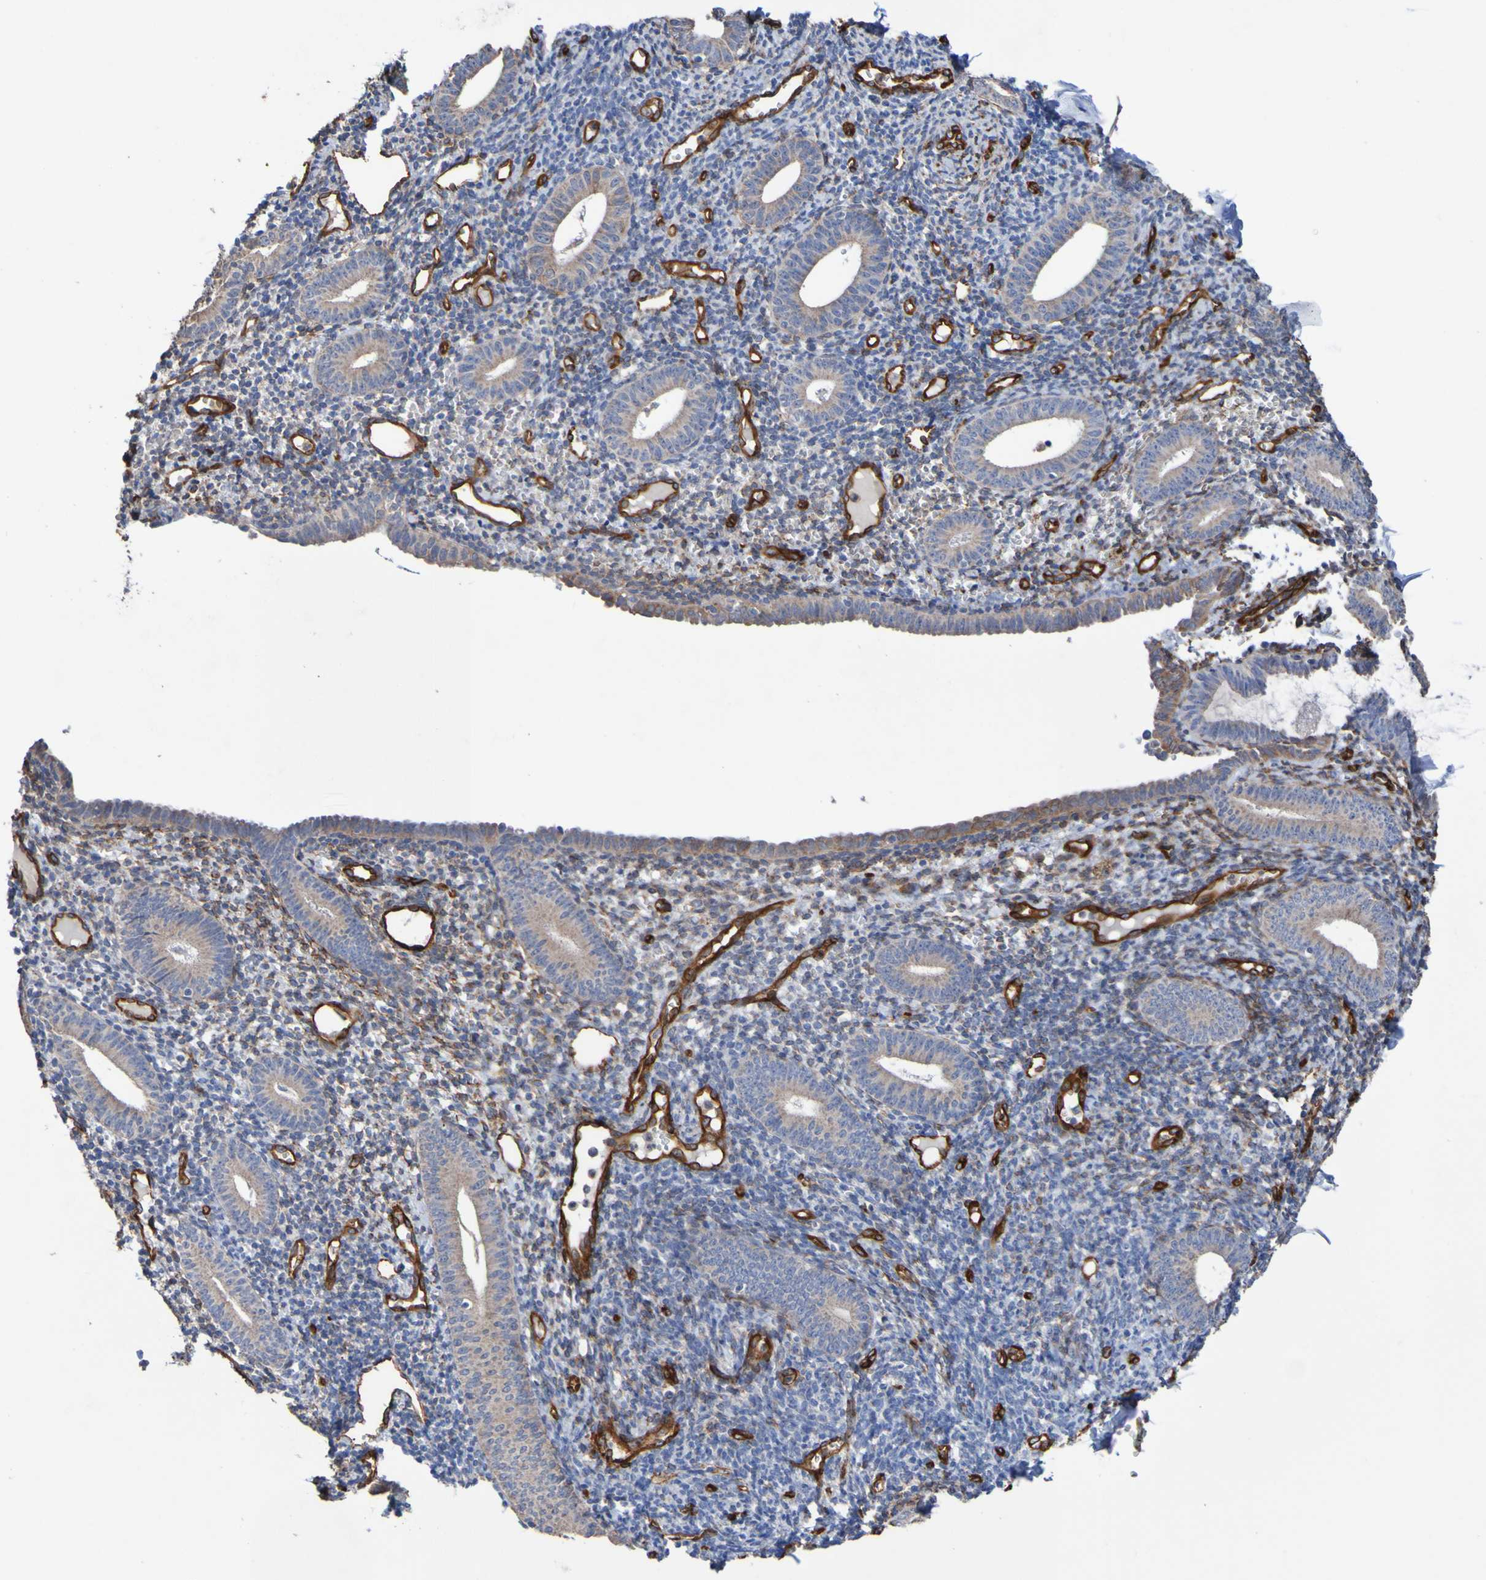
{"staining": {"intensity": "strong", "quantity": "25%-75%", "location": "cytoplasmic/membranous"}, "tissue": "endometrium", "cell_type": "Cells in endometrial stroma", "image_type": "normal", "snomed": [{"axis": "morphology", "description": "Normal tissue, NOS"}, {"axis": "topography", "description": "Endometrium"}], "caption": "The micrograph exhibits staining of normal endometrium, revealing strong cytoplasmic/membranous protein staining (brown color) within cells in endometrial stroma. Using DAB (3,3'-diaminobenzidine) (brown) and hematoxylin (blue) stains, captured at high magnification using brightfield microscopy.", "gene": "ELMOD3", "patient": {"sex": "female", "age": 50}}